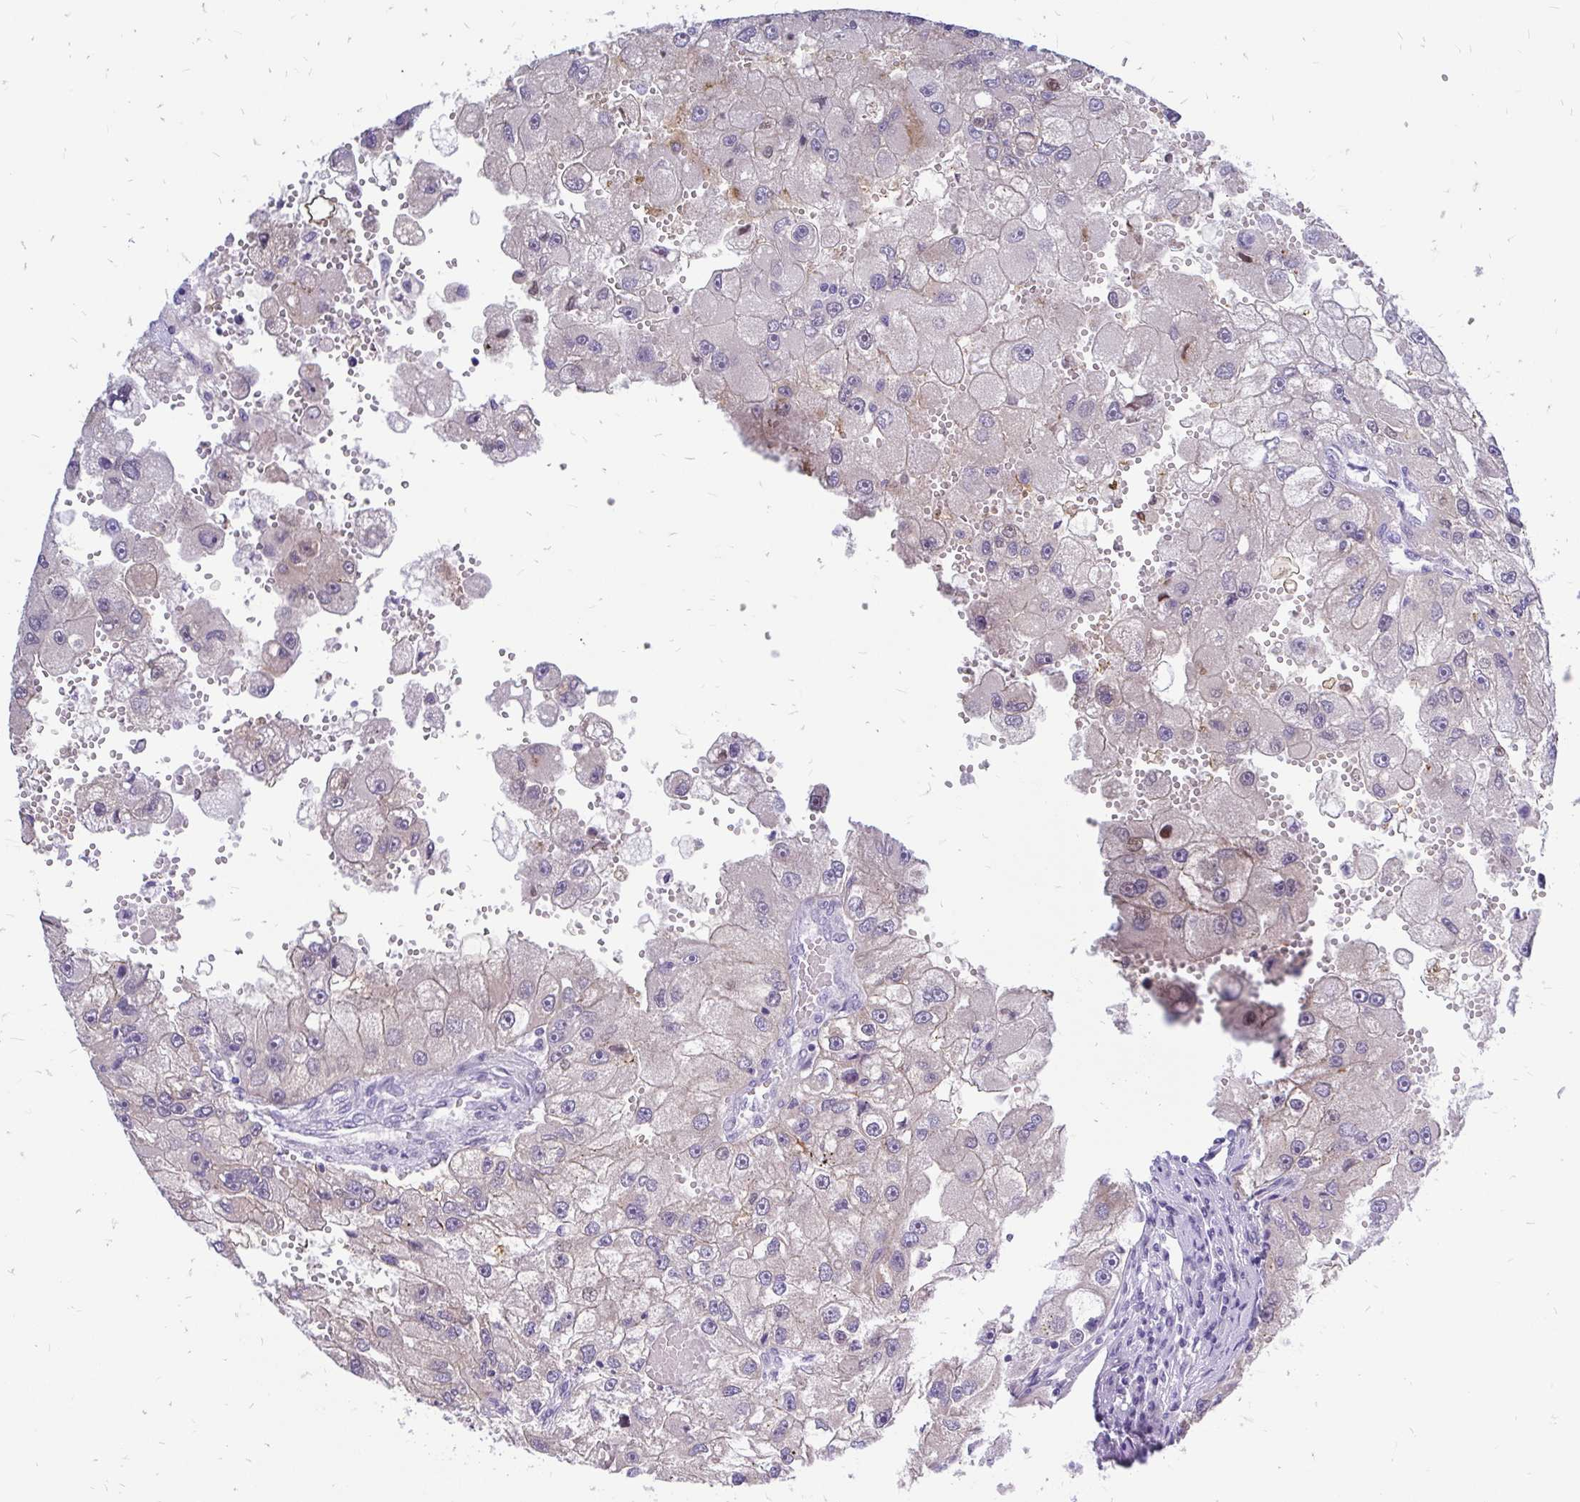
{"staining": {"intensity": "negative", "quantity": "none", "location": "none"}, "tissue": "renal cancer", "cell_type": "Tumor cells", "image_type": "cancer", "snomed": [{"axis": "morphology", "description": "Adenocarcinoma, NOS"}, {"axis": "topography", "description": "Kidney"}], "caption": "This is an immunohistochemistry photomicrograph of human renal cancer. There is no staining in tumor cells.", "gene": "MAP1LC3A", "patient": {"sex": "male", "age": 63}}